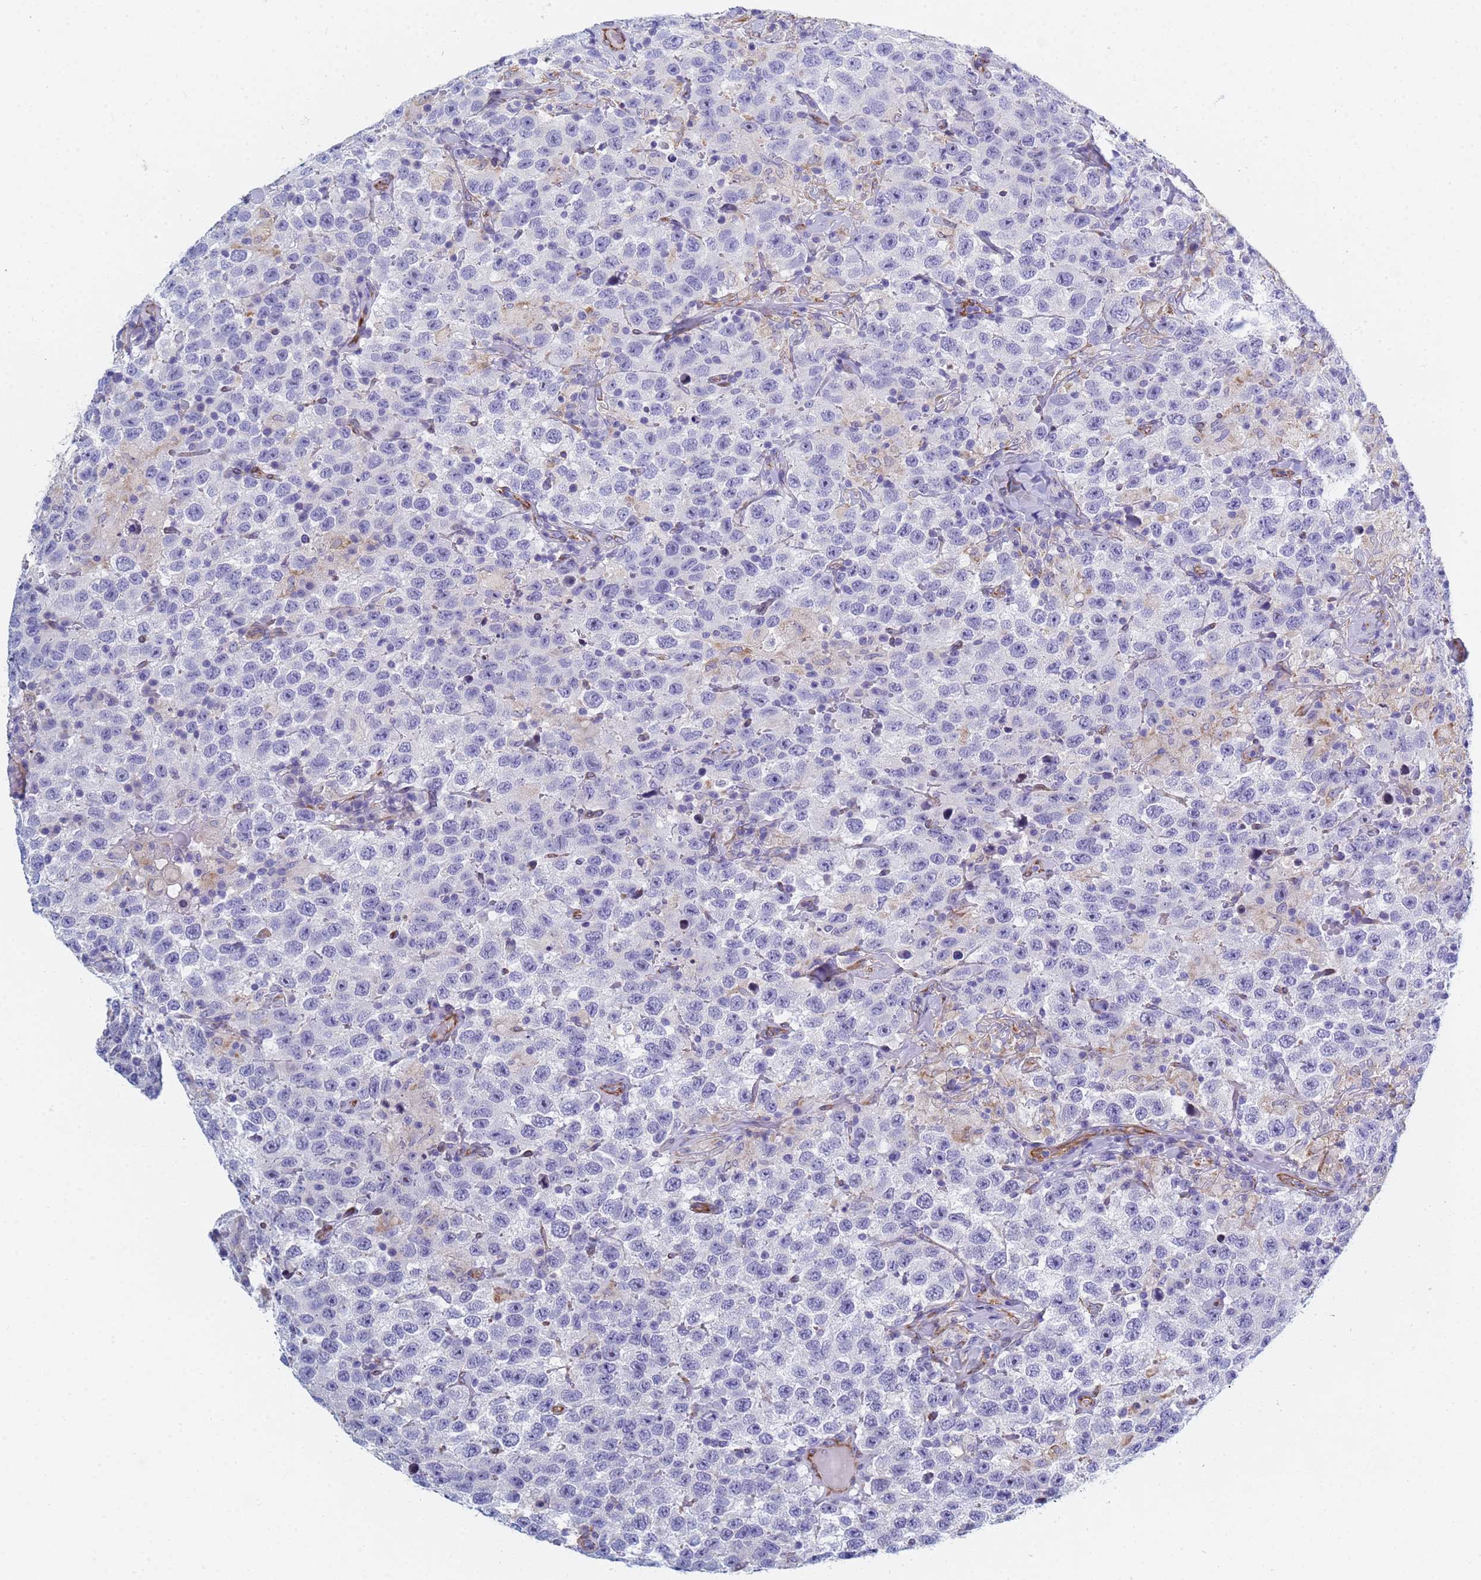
{"staining": {"intensity": "negative", "quantity": "none", "location": "none"}, "tissue": "testis cancer", "cell_type": "Tumor cells", "image_type": "cancer", "snomed": [{"axis": "morphology", "description": "Seminoma, NOS"}, {"axis": "topography", "description": "Testis"}], "caption": "The immunohistochemistry (IHC) micrograph has no significant expression in tumor cells of testis cancer tissue.", "gene": "GDAP2", "patient": {"sex": "male", "age": 41}}